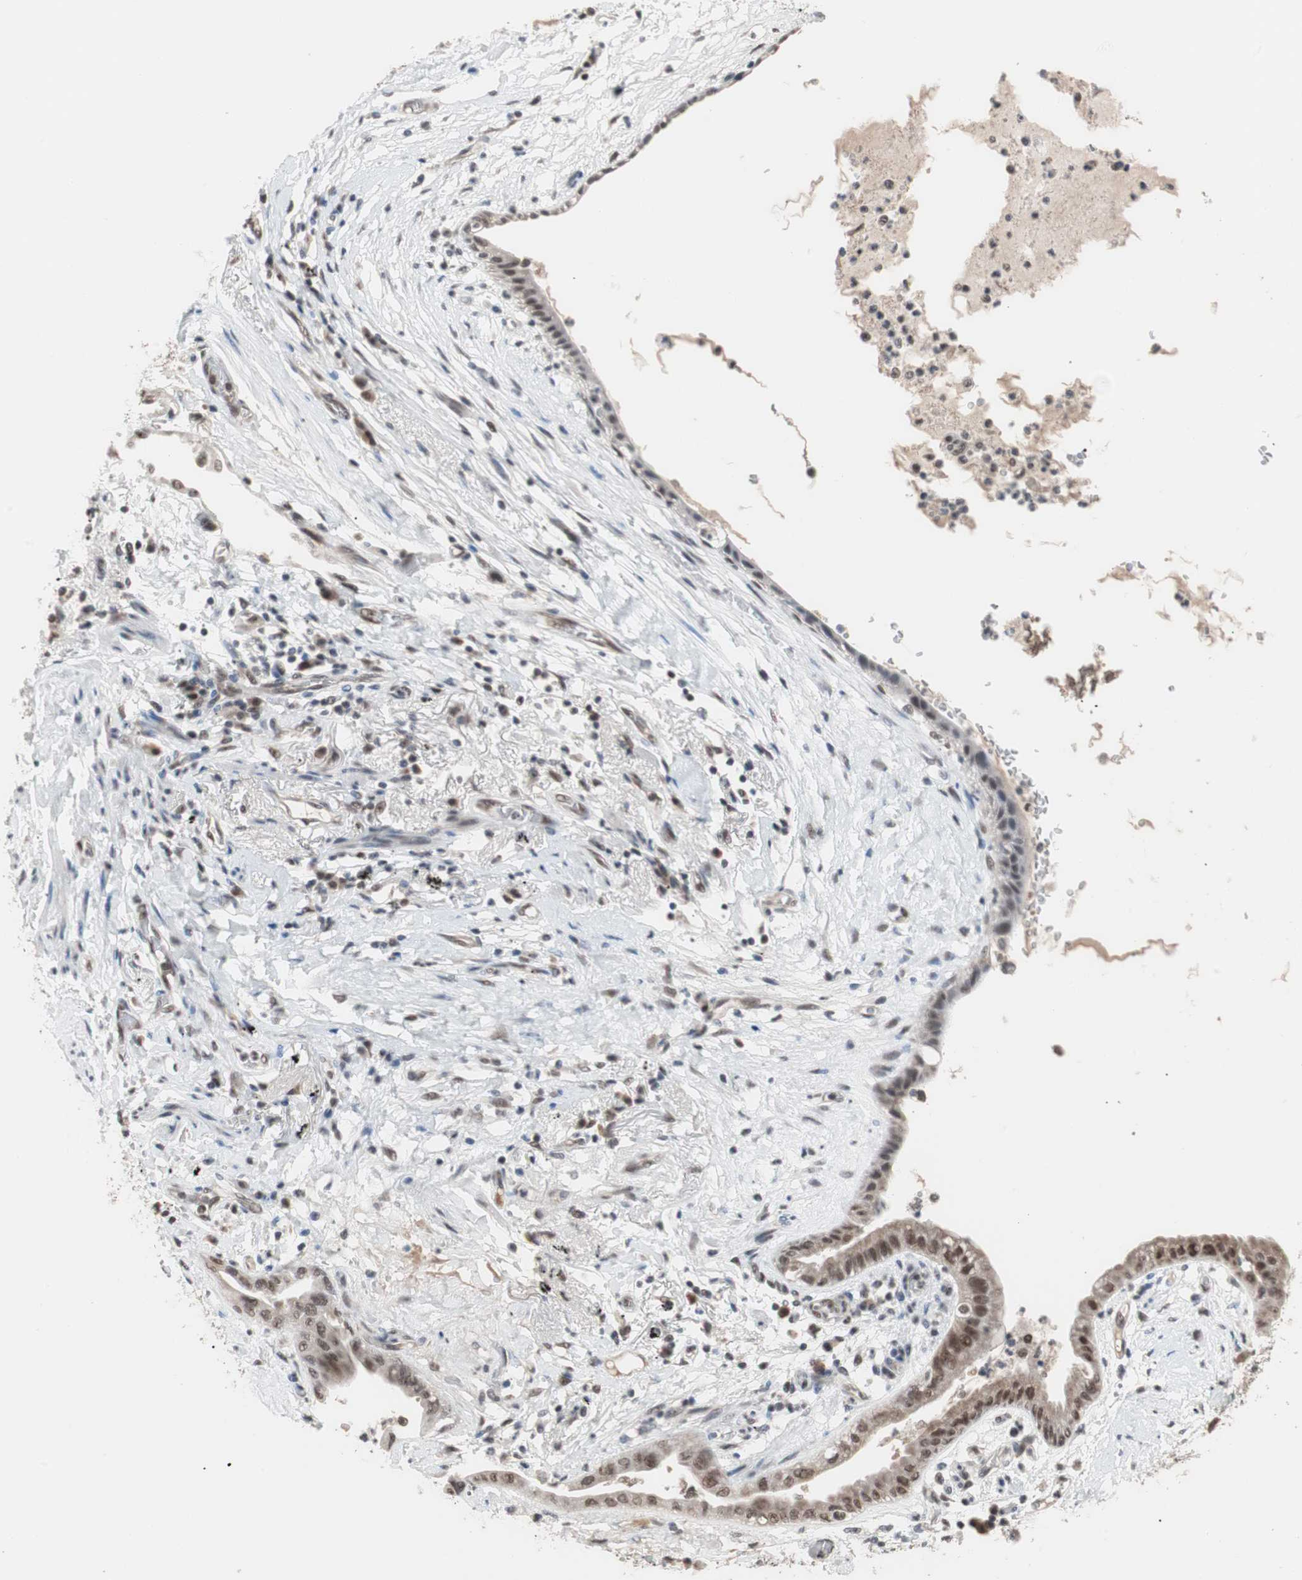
{"staining": {"intensity": "moderate", "quantity": "25%-75%", "location": "nuclear"}, "tissue": "lung cancer", "cell_type": "Tumor cells", "image_type": "cancer", "snomed": [{"axis": "morphology", "description": "Adenocarcinoma, NOS"}, {"axis": "topography", "description": "Lung"}], "caption": "The immunohistochemical stain highlights moderate nuclear positivity in tumor cells of lung cancer tissue. The protein is stained brown, and the nuclei are stained in blue (DAB (3,3'-diaminobenzidine) IHC with brightfield microscopy, high magnification).", "gene": "LIG3", "patient": {"sex": "female", "age": 70}}